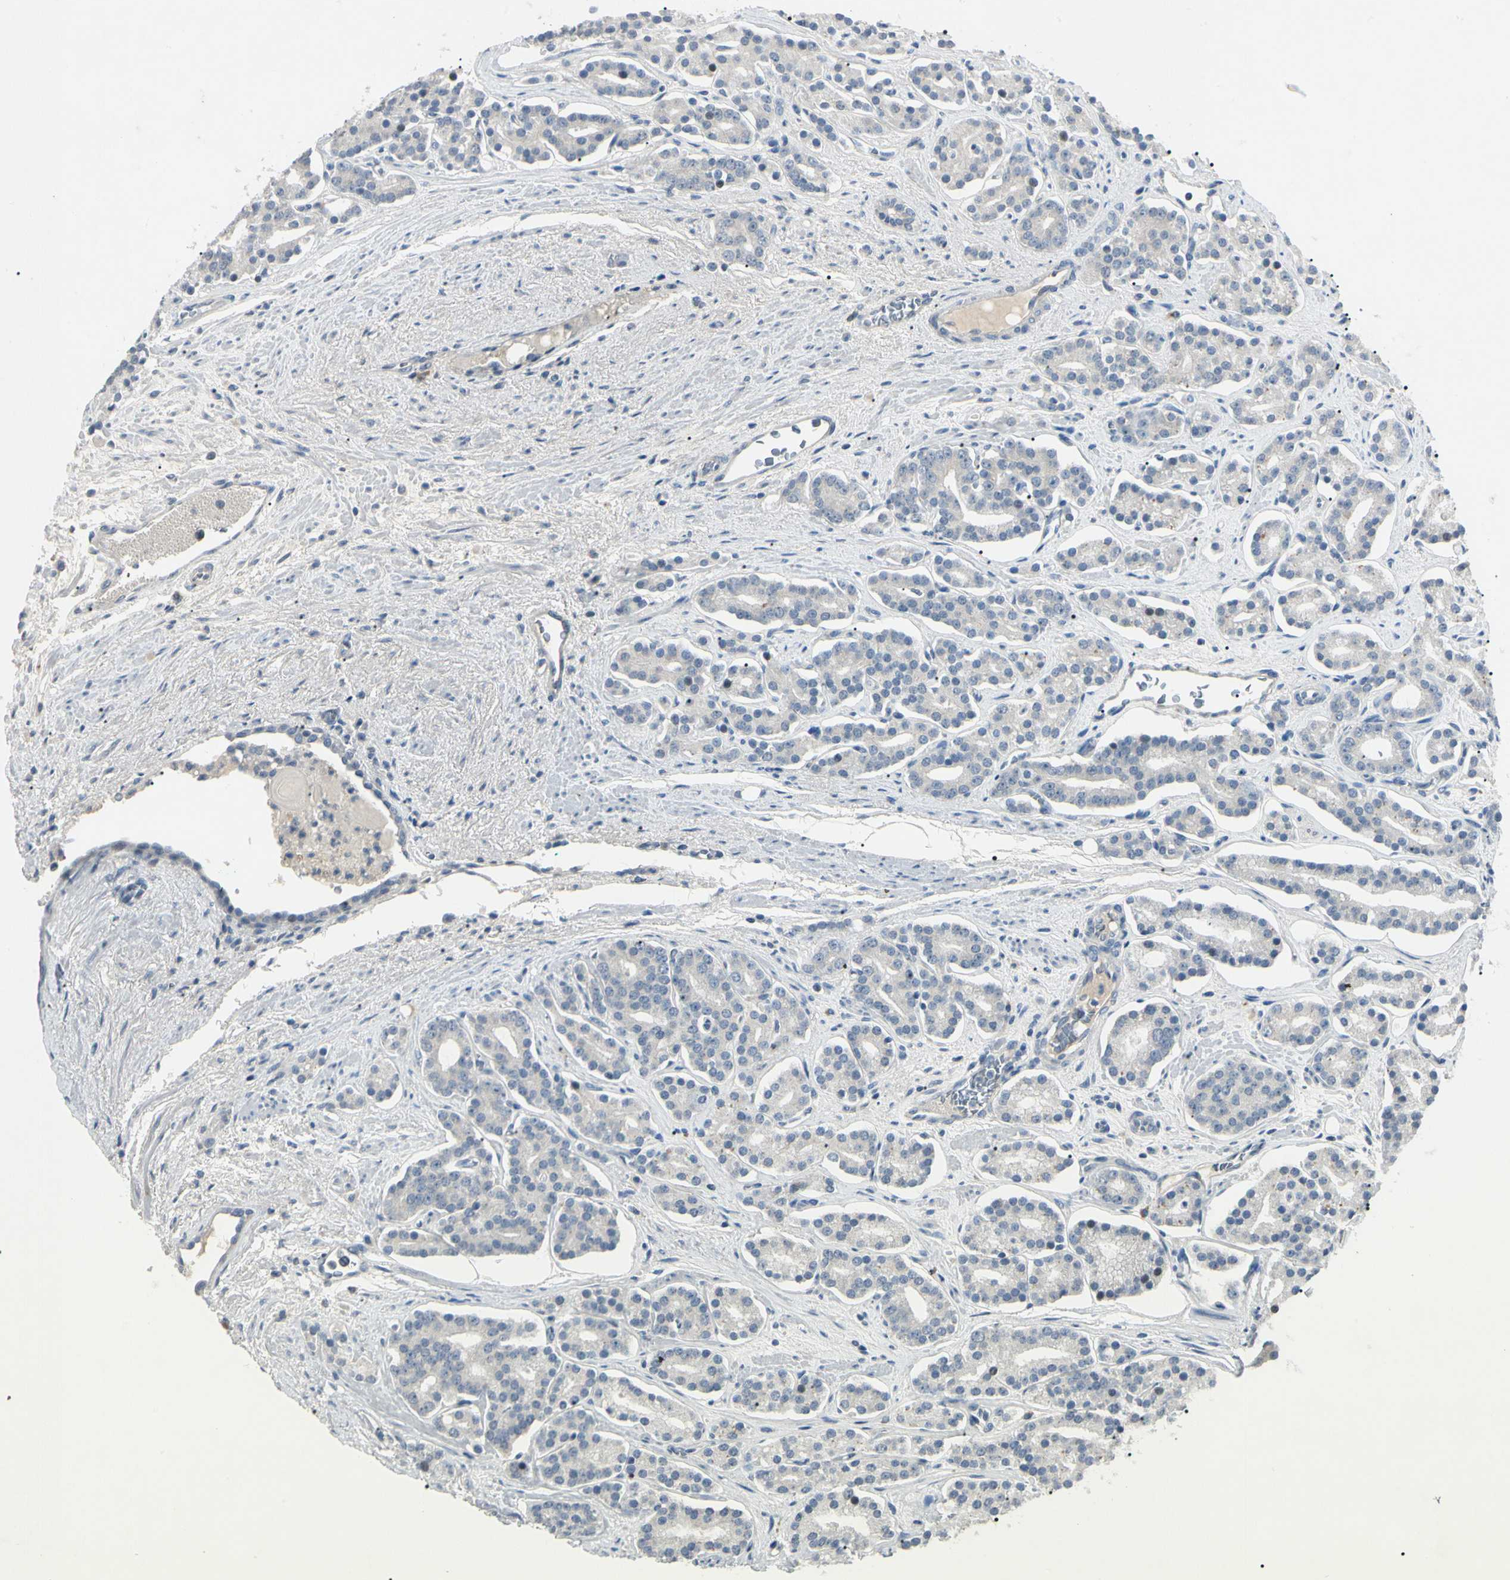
{"staining": {"intensity": "negative", "quantity": "none", "location": "none"}, "tissue": "prostate cancer", "cell_type": "Tumor cells", "image_type": "cancer", "snomed": [{"axis": "morphology", "description": "Adenocarcinoma, Low grade"}, {"axis": "topography", "description": "Prostate"}], "caption": "Tumor cells show no significant protein positivity in prostate cancer (low-grade adenocarcinoma). (IHC, brightfield microscopy, high magnification).", "gene": "PRSS21", "patient": {"sex": "male", "age": 63}}